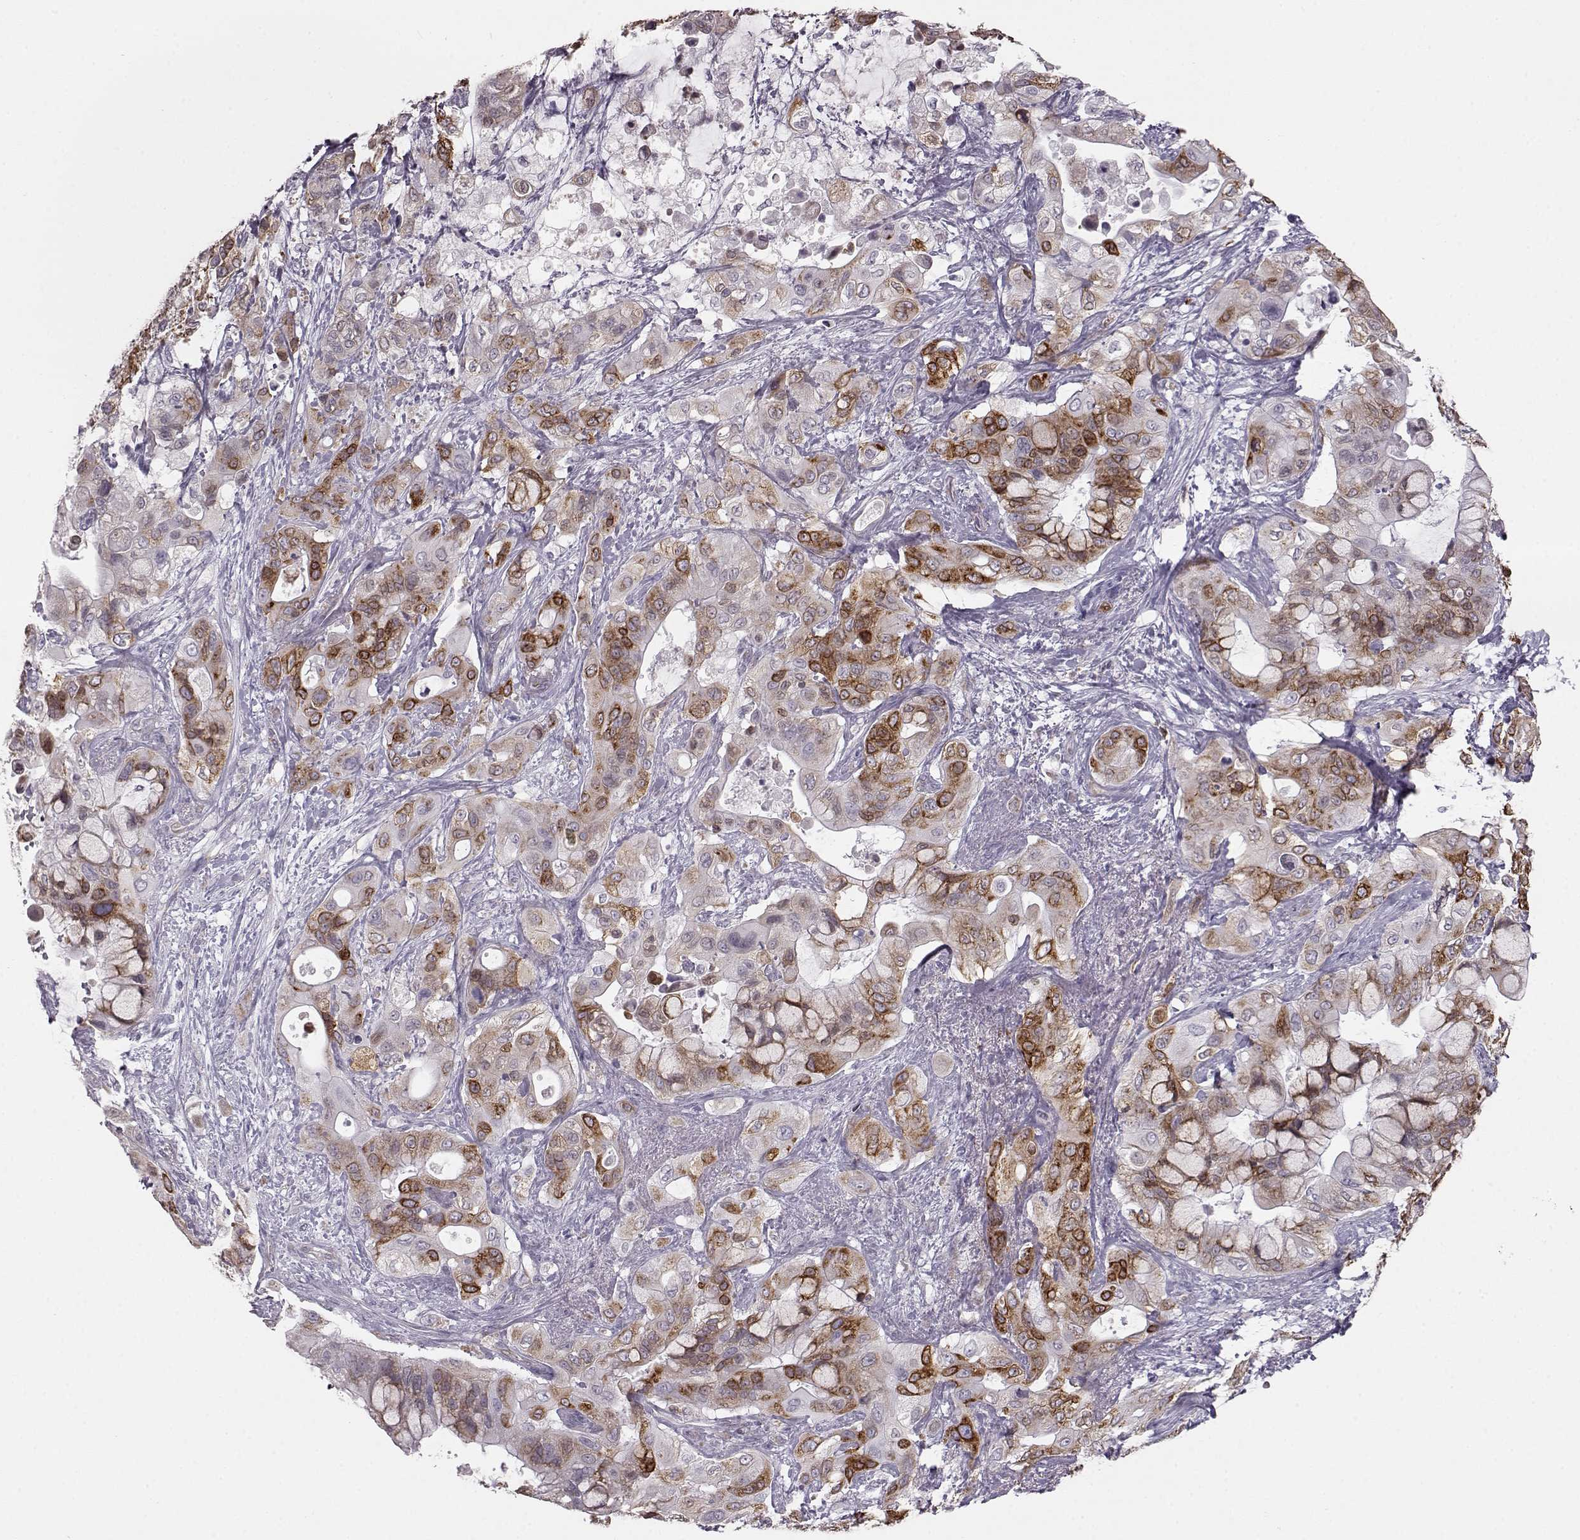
{"staining": {"intensity": "strong", "quantity": "25%-75%", "location": "cytoplasmic/membranous"}, "tissue": "pancreatic cancer", "cell_type": "Tumor cells", "image_type": "cancer", "snomed": [{"axis": "morphology", "description": "Adenocarcinoma, NOS"}, {"axis": "topography", "description": "Pancreas"}], "caption": "Human pancreatic cancer (adenocarcinoma) stained for a protein (brown) demonstrates strong cytoplasmic/membranous positive staining in about 25%-75% of tumor cells.", "gene": "ELOVL5", "patient": {"sex": "male", "age": 71}}